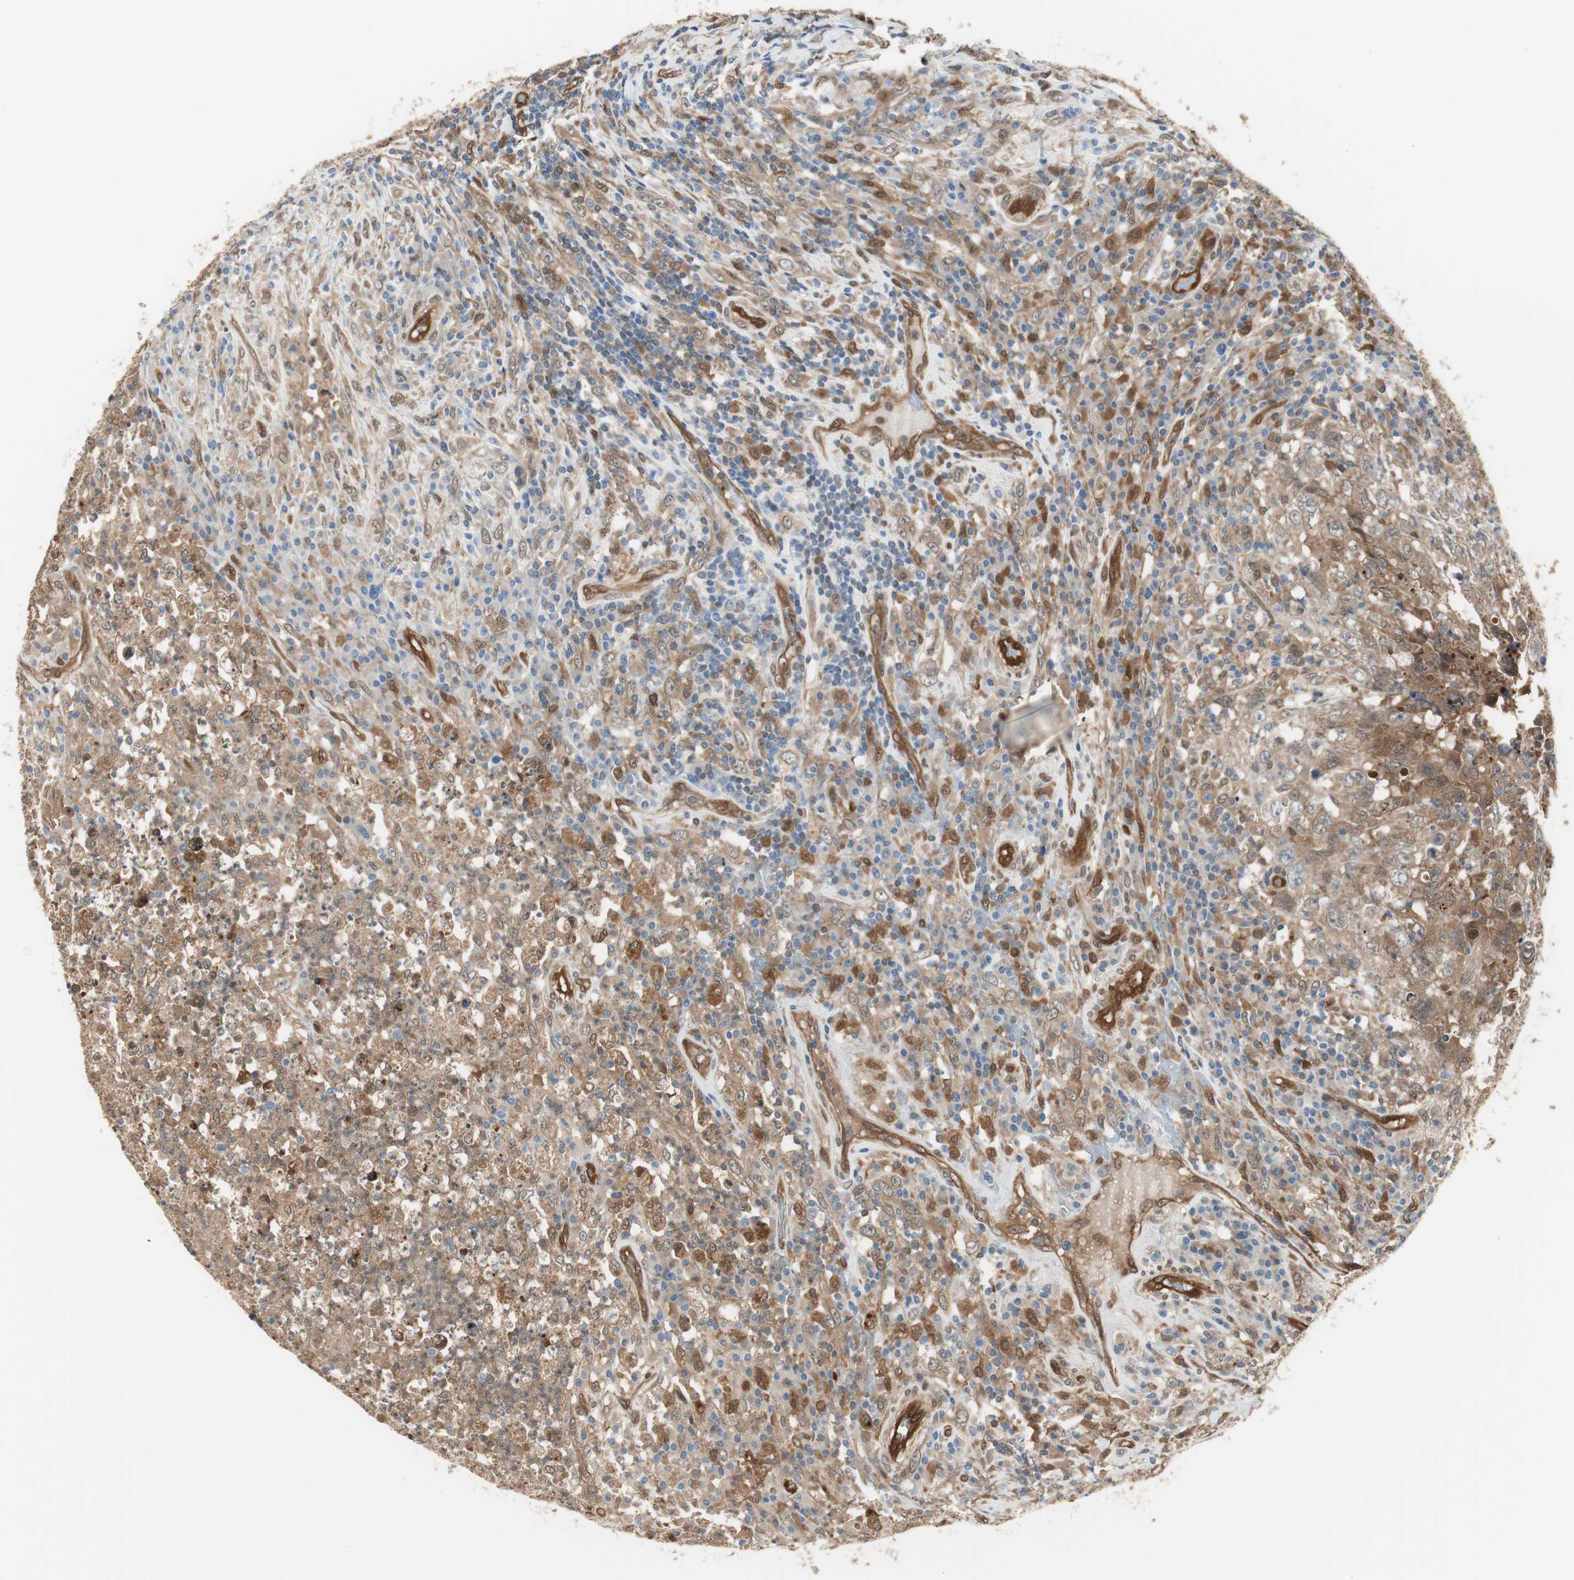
{"staining": {"intensity": "moderate", "quantity": ">75%", "location": "cytoplasmic/membranous"}, "tissue": "testis cancer", "cell_type": "Tumor cells", "image_type": "cancer", "snomed": [{"axis": "morphology", "description": "Necrosis, NOS"}, {"axis": "morphology", "description": "Carcinoma, Embryonal, NOS"}, {"axis": "topography", "description": "Testis"}], "caption": "This histopathology image demonstrates IHC staining of human testis embryonal carcinoma, with medium moderate cytoplasmic/membranous staining in approximately >75% of tumor cells.", "gene": "SERPINB6", "patient": {"sex": "male", "age": 19}}